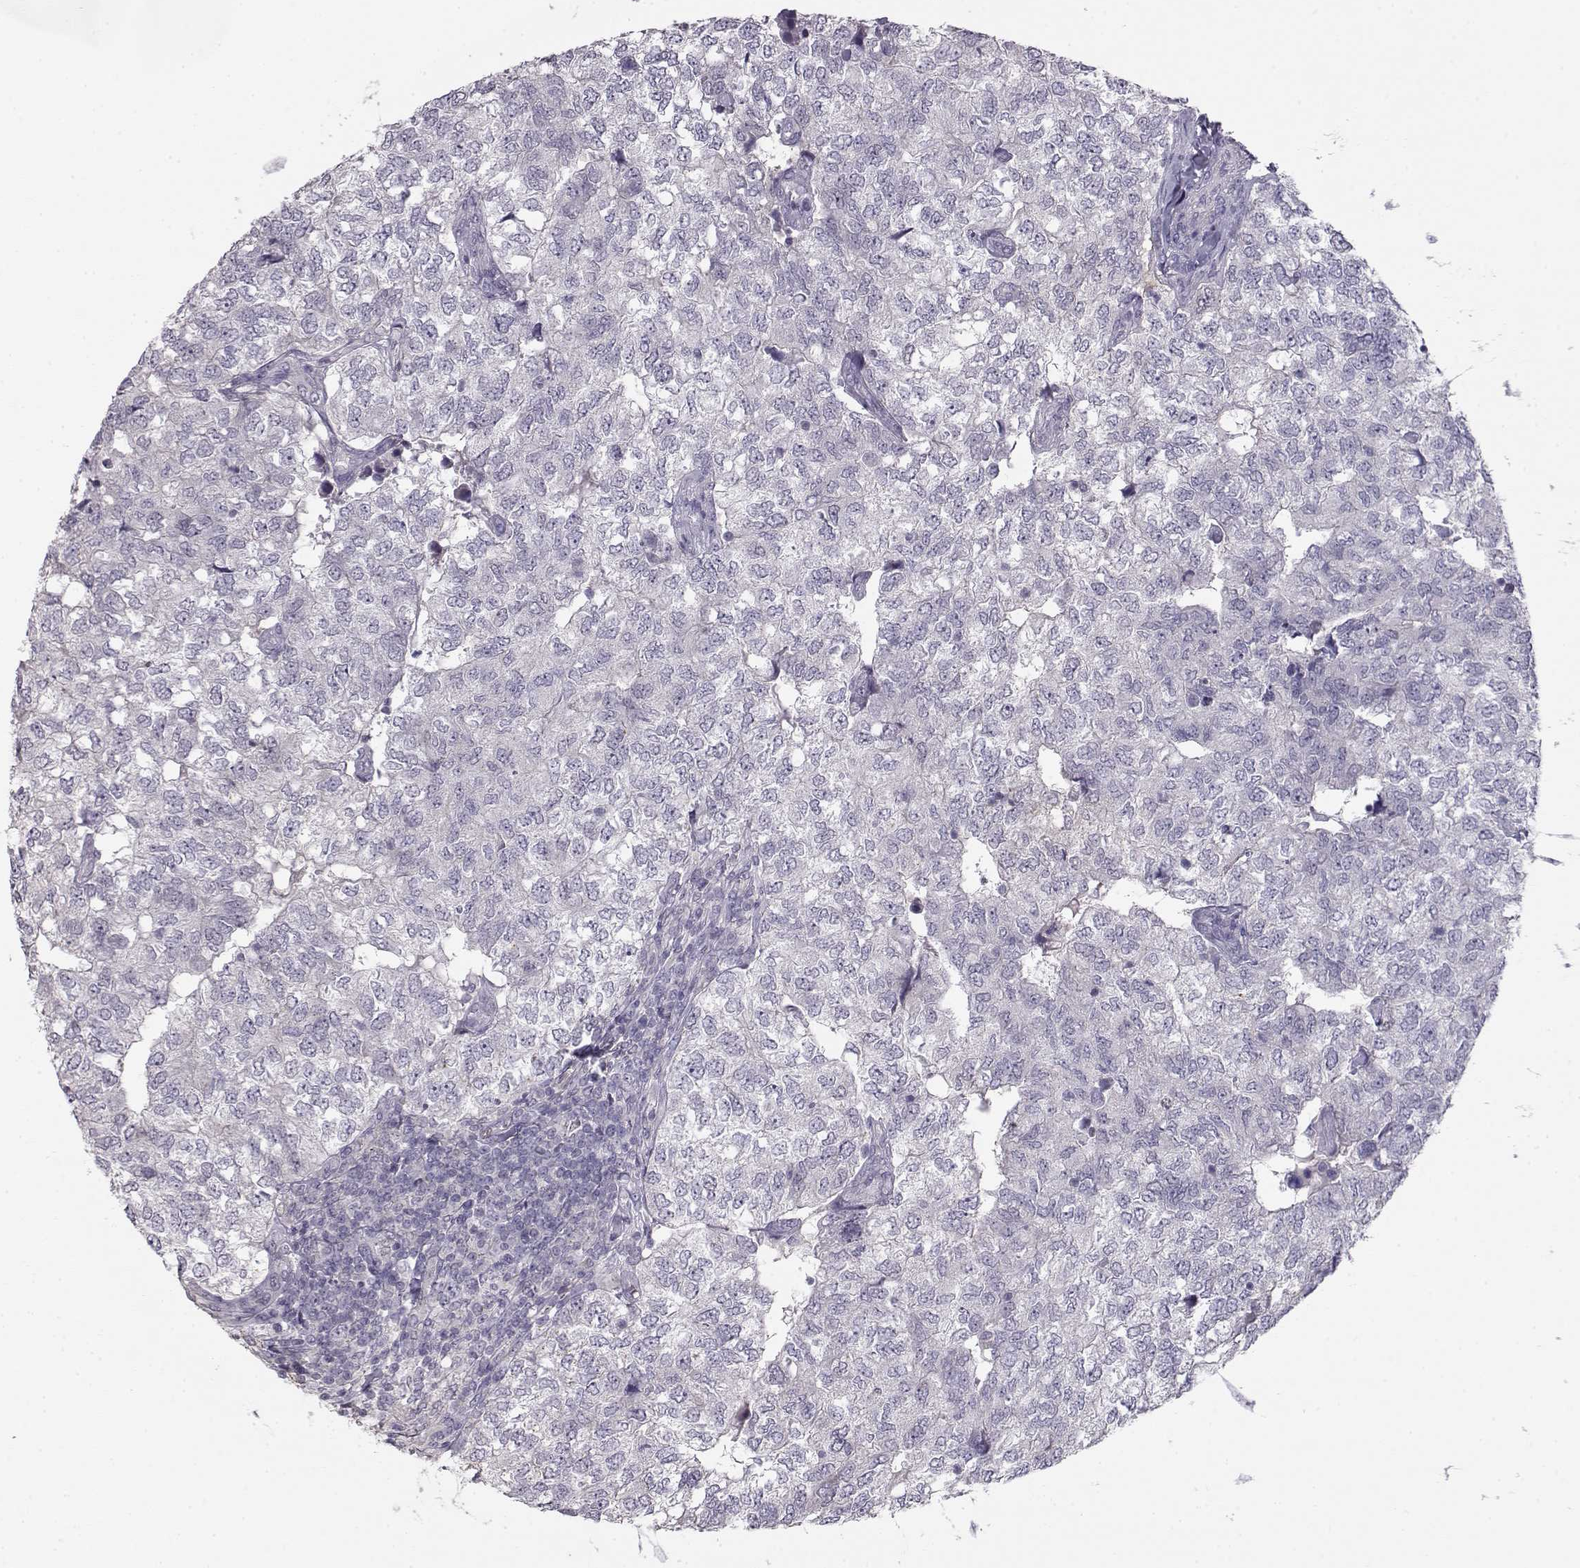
{"staining": {"intensity": "negative", "quantity": "none", "location": "none"}, "tissue": "breast cancer", "cell_type": "Tumor cells", "image_type": "cancer", "snomed": [{"axis": "morphology", "description": "Duct carcinoma"}, {"axis": "topography", "description": "Breast"}], "caption": "DAB (3,3'-diaminobenzidine) immunohistochemical staining of human breast cancer demonstrates no significant staining in tumor cells.", "gene": "GRK1", "patient": {"sex": "female", "age": 30}}